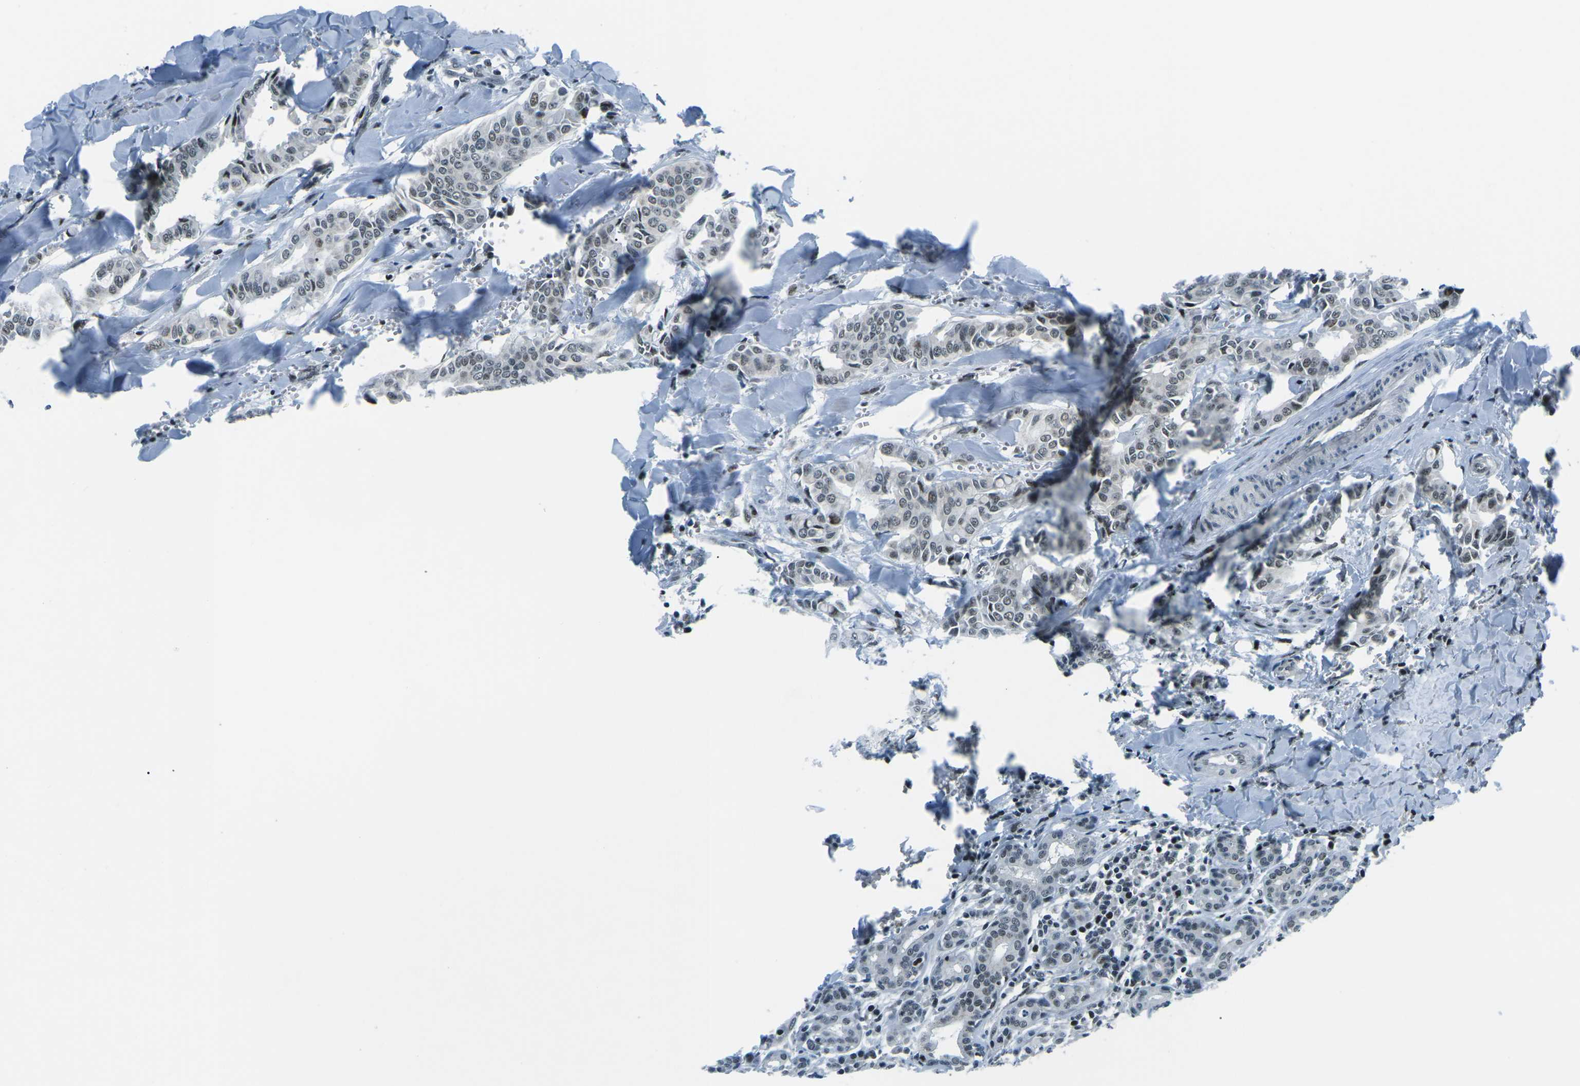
{"staining": {"intensity": "weak", "quantity": "25%-75%", "location": "nuclear"}, "tissue": "head and neck cancer", "cell_type": "Tumor cells", "image_type": "cancer", "snomed": [{"axis": "morphology", "description": "Adenocarcinoma, NOS"}, {"axis": "topography", "description": "Salivary gland"}, {"axis": "topography", "description": "Head-Neck"}], "caption": "Immunohistochemistry of head and neck adenocarcinoma shows low levels of weak nuclear staining in approximately 25%-75% of tumor cells.", "gene": "RBL2", "patient": {"sex": "female", "age": 59}}